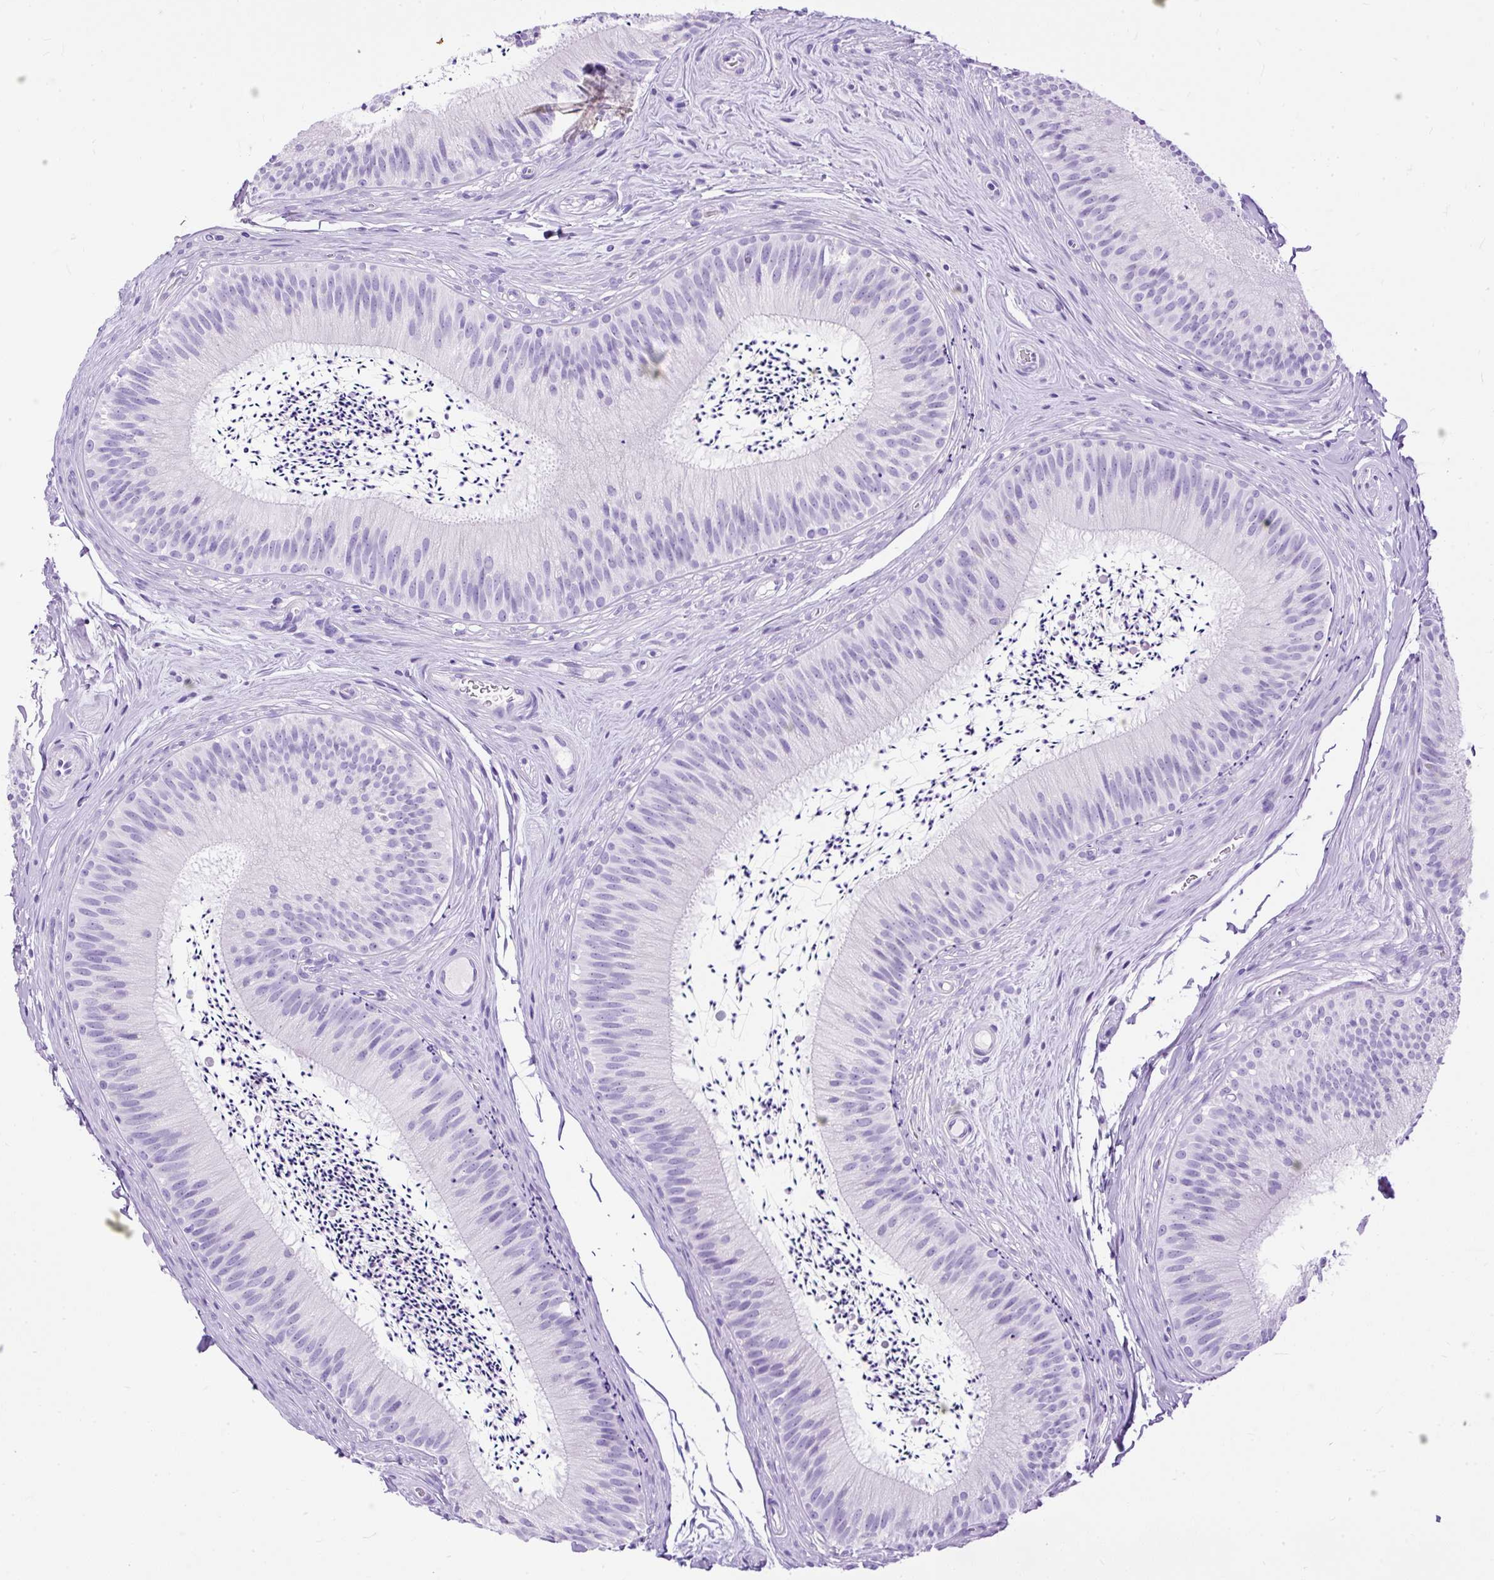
{"staining": {"intensity": "negative", "quantity": "none", "location": "none"}, "tissue": "epididymis", "cell_type": "Glandular cells", "image_type": "normal", "snomed": [{"axis": "morphology", "description": "Normal tissue, NOS"}, {"axis": "topography", "description": "Epididymis"}], "caption": "This is an IHC photomicrograph of normal epididymis. There is no expression in glandular cells.", "gene": "HEY1", "patient": {"sex": "male", "age": 24}}